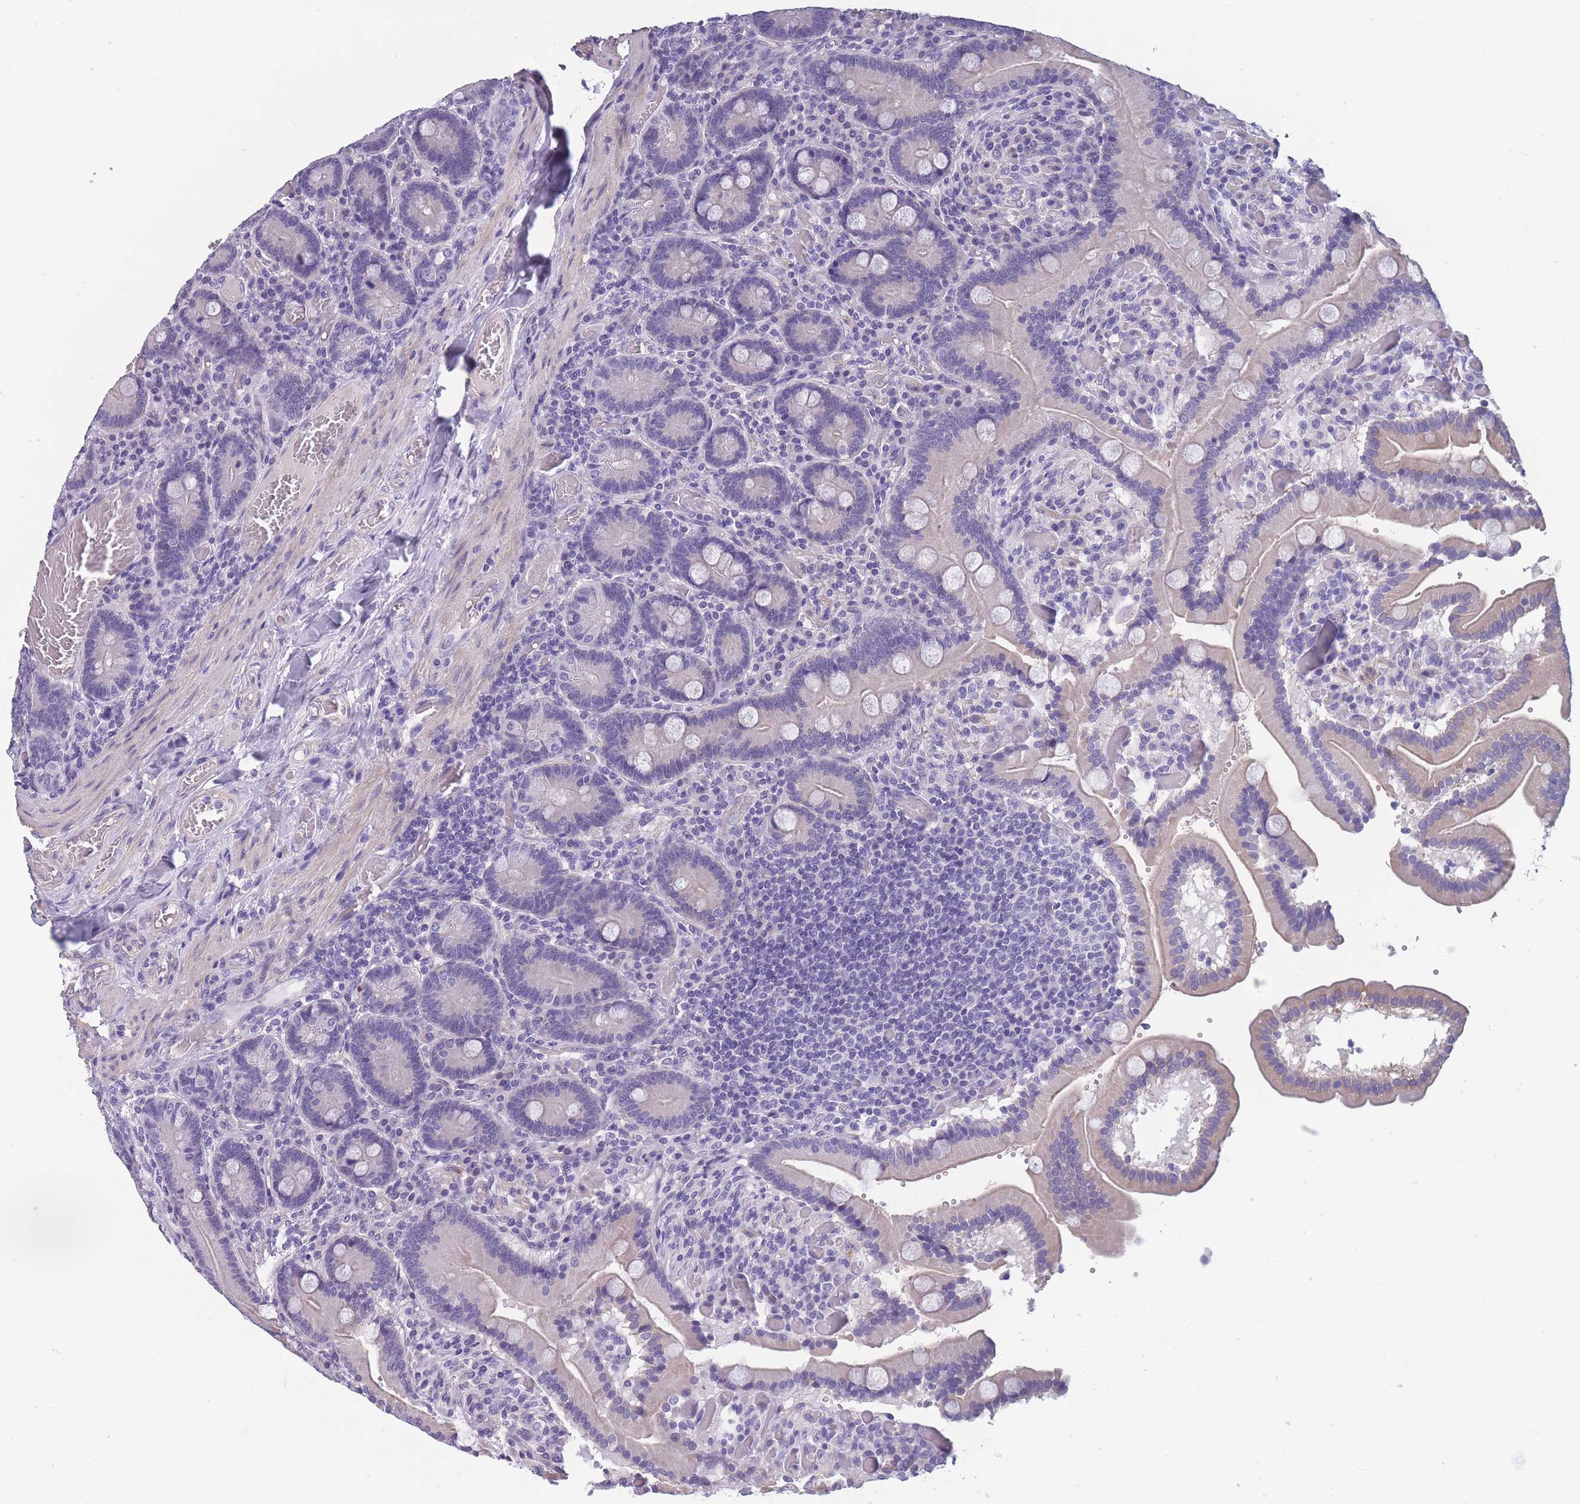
{"staining": {"intensity": "negative", "quantity": "none", "location": "none"}, "tissue": "duodenum", "cell_type": "Glandular cells", "image_type": "normal", "snomed": [{"axis": "morphology", "description": "Normal tissue, NOS"}, {"axis": "topography", "description": "Duodenum"}], "caption": "DAB immunohistochemical staining of normal human duodenum exhibits no significant staining in glandular cells. Brightfield microscopy of immunohistochemistry stained with DAB (brown) and hematoxylin (blue), captured at high magnification.", "gene": "OR4C5", "patient": {"sex": "female", "age": 62}}